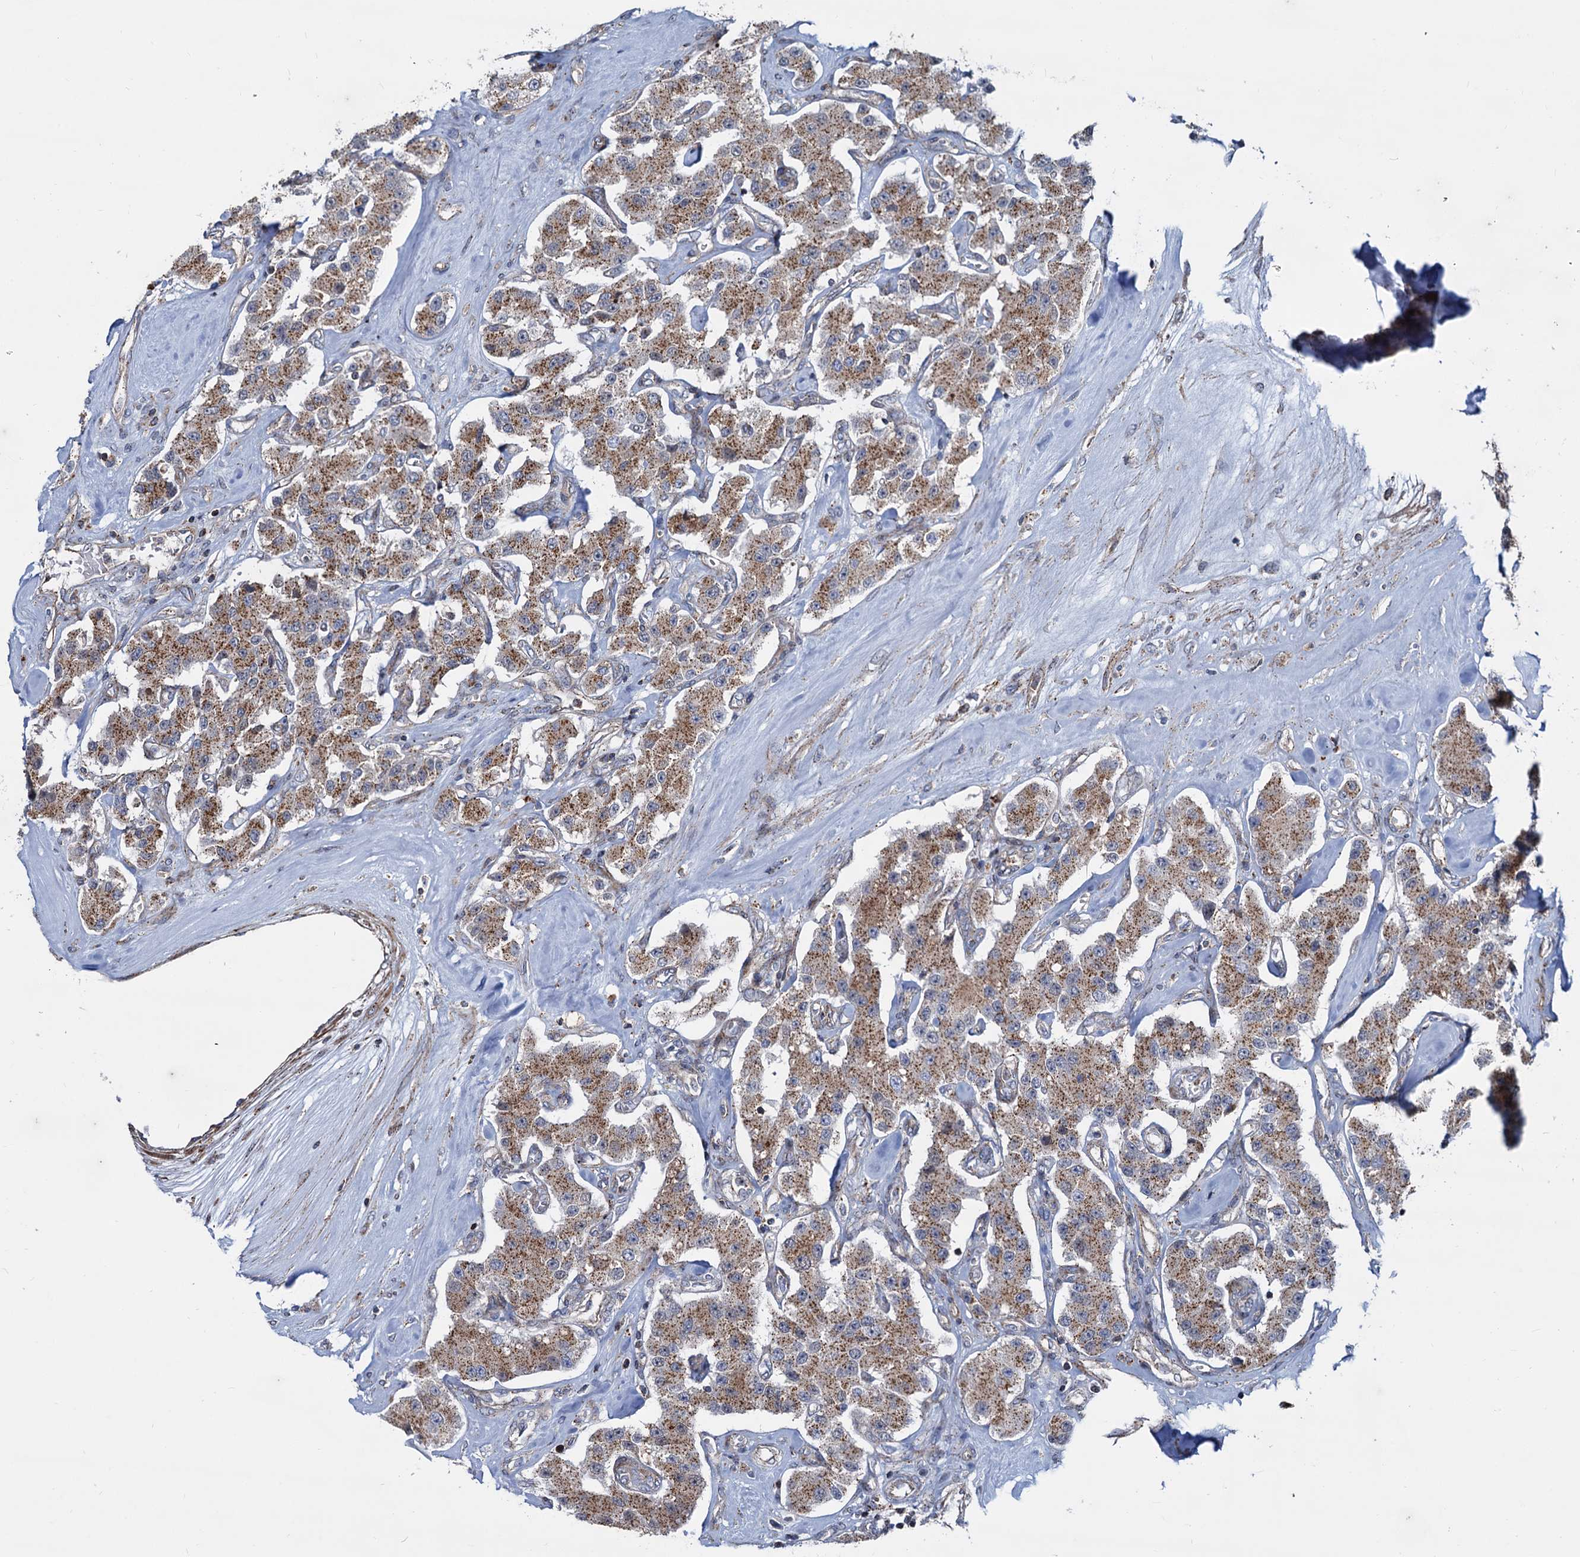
{"staining": {"intensity": "moderate", "quantity": ">75%", "location": "cytoplasmic/membranous"}, "tissue": "carcinoid", "cell_type": "Tumor cells", "image_type": "cancer", "snomed": [{"axis": "morphology", "description": "Carcinoid, malignant, NOS"}, {"axis": "topography", "description": "Pancreas"}], "caption": "A high-resolution photomicrograph shows IHC staining of carcinoid, which shows moderate cytoplasmic/membranous expression in about >75% of tumor cells.", "gene": "PSEN1", "patient": {"sex": "male", "age": 41}}